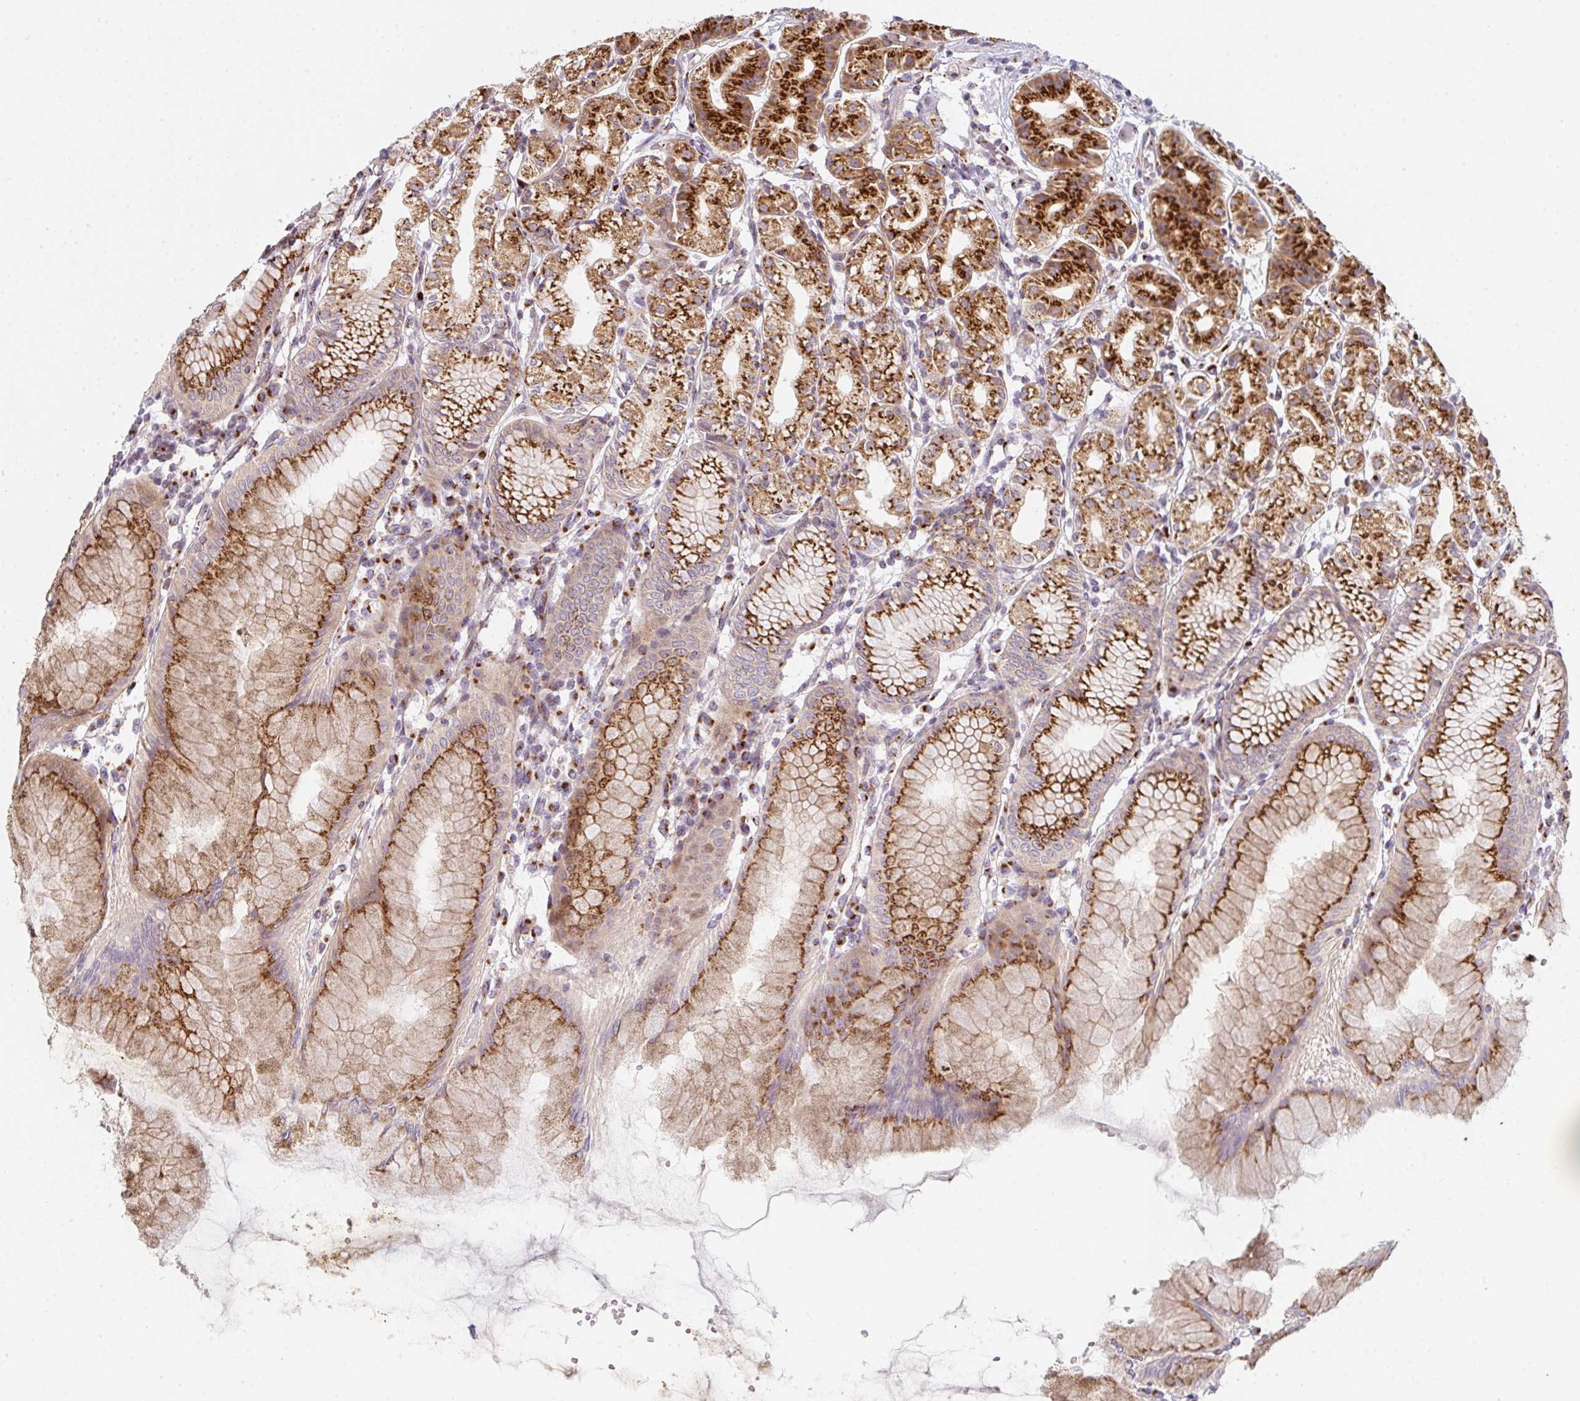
{"staining": {"intensity": "strong", "quantity": ">75%", "location": "cytoplasmic/membranous"}, "tissue": "stomach", "cell_type": "Glandular cells", "image_type": "normal", "snomed": [{"axis": "morphology", "description": "Normal tissue, NOS"}, {"axis": "topography", "description": "Stomach"}], "caption": "This image demonstrates immunohistochemistry (IHC) staining of benign human stomach, with high strong cytoplasmic/membranous positivity in about >75% of glandular cells.", "gene": "GVQW3", "patient": {"sex": "female", "age": 57}}